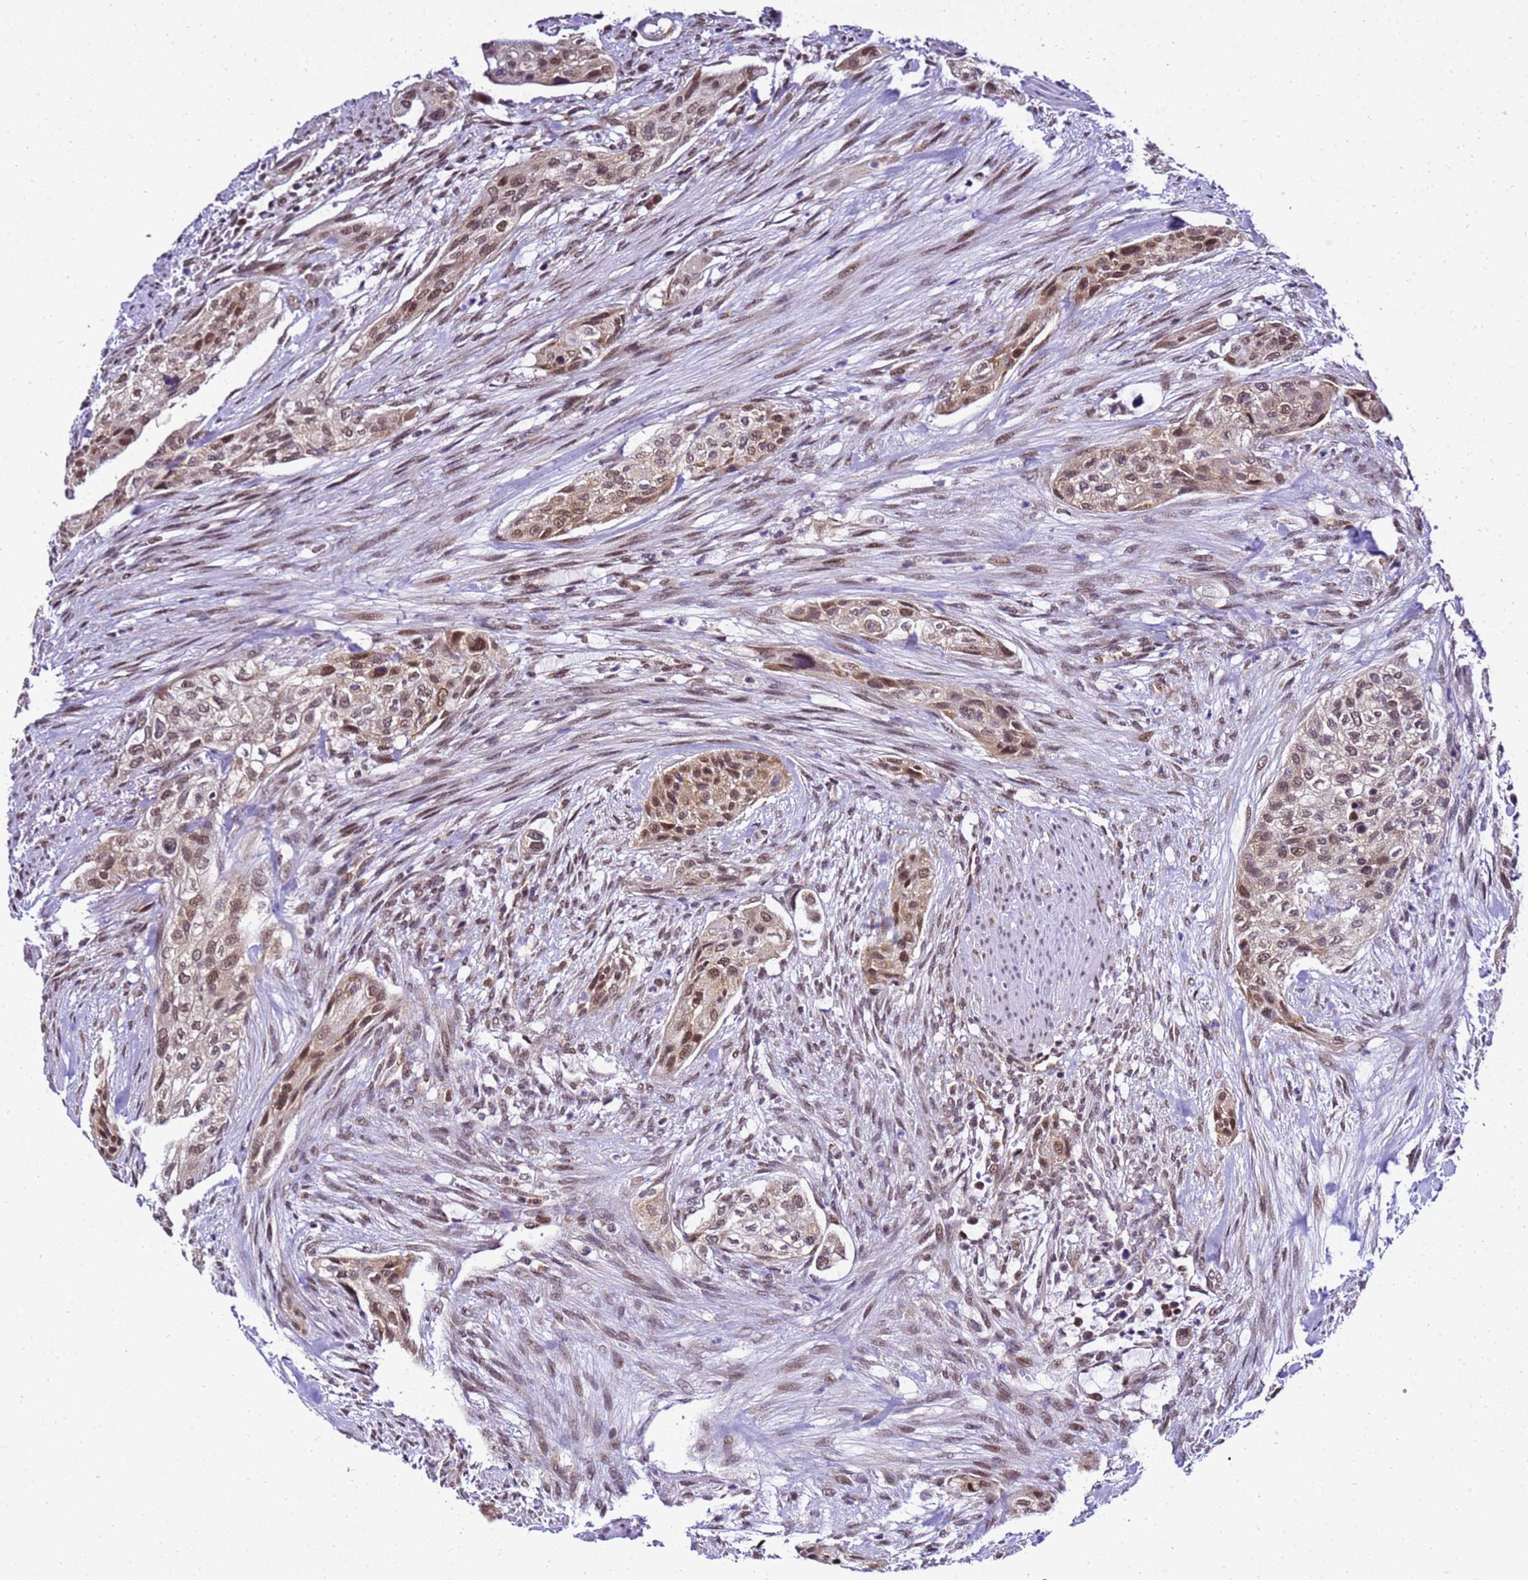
{"staining": {"intensity": "moderate", "quantity": ">75%", "location": "nuclear"}, "tissue": "urothelial cancer", "cell_type": "Tumor cells", "image_type": "cancer", "snomed": [{"axis": "morphology", "description": "Urothelial carcinoma, High grade"}, {"axis": "topography", "description": "Urinary bladder"}], "caption": "Immunohistochemical staining of high-grade urothelial carcinoma displays medium levels of moderate nuclear positivity in approximately >75% of tumor cells.", "gene": "SMN1", "patient": {"sex": "male", "age": 35}}